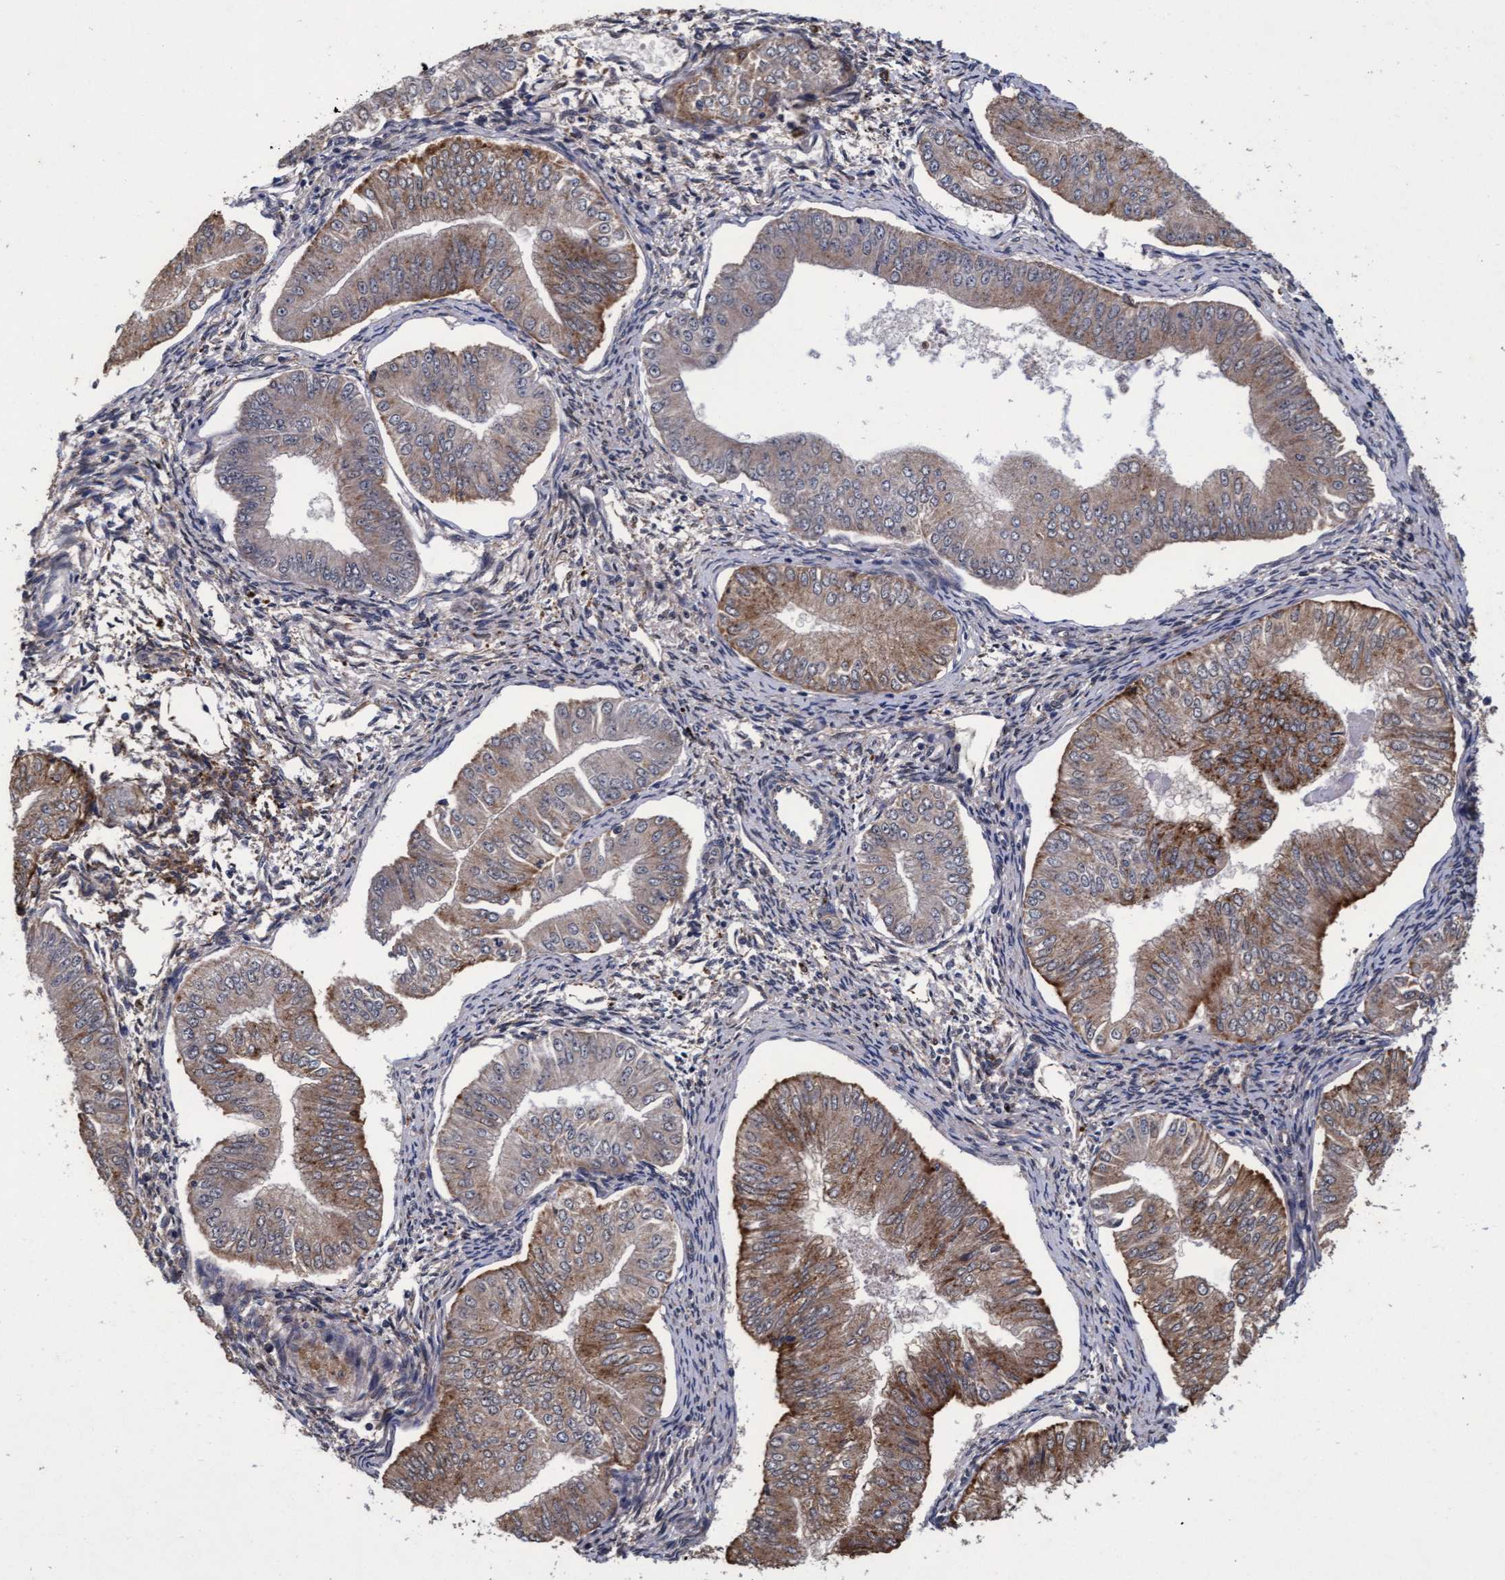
{"staining": {"intensity": "moderate", "quantity": "25%-75%", "location": "cytoplasmic/membranous"}, "tissue": "endometrial cancer", "cell_type": "Tumor cells", "image_type": "cancer", "snomed": [{"axis": "morphology", "description": "Normal tissue, NOS"}, {"axis": "morphology", "description": "Adenocarcinoma, NOS"}, {"axis": "topography", "description": "Endometrium"}], "caption": "IHC staining of endometrial cancer, which exhibits medium levels of moderate cytoplasmic/membranous staining in approximately 25%-75% of tumor cells indicating moderate cytoplasmic/membranous protein expression. The staining was performed using DAB (3,3'-diaminobenzidine) (brown) for protein detection and nuclei were counterstained in hematoxylin (blue).", "gene": "CPQ", "patient": {"sex": "female", "age": 53}}